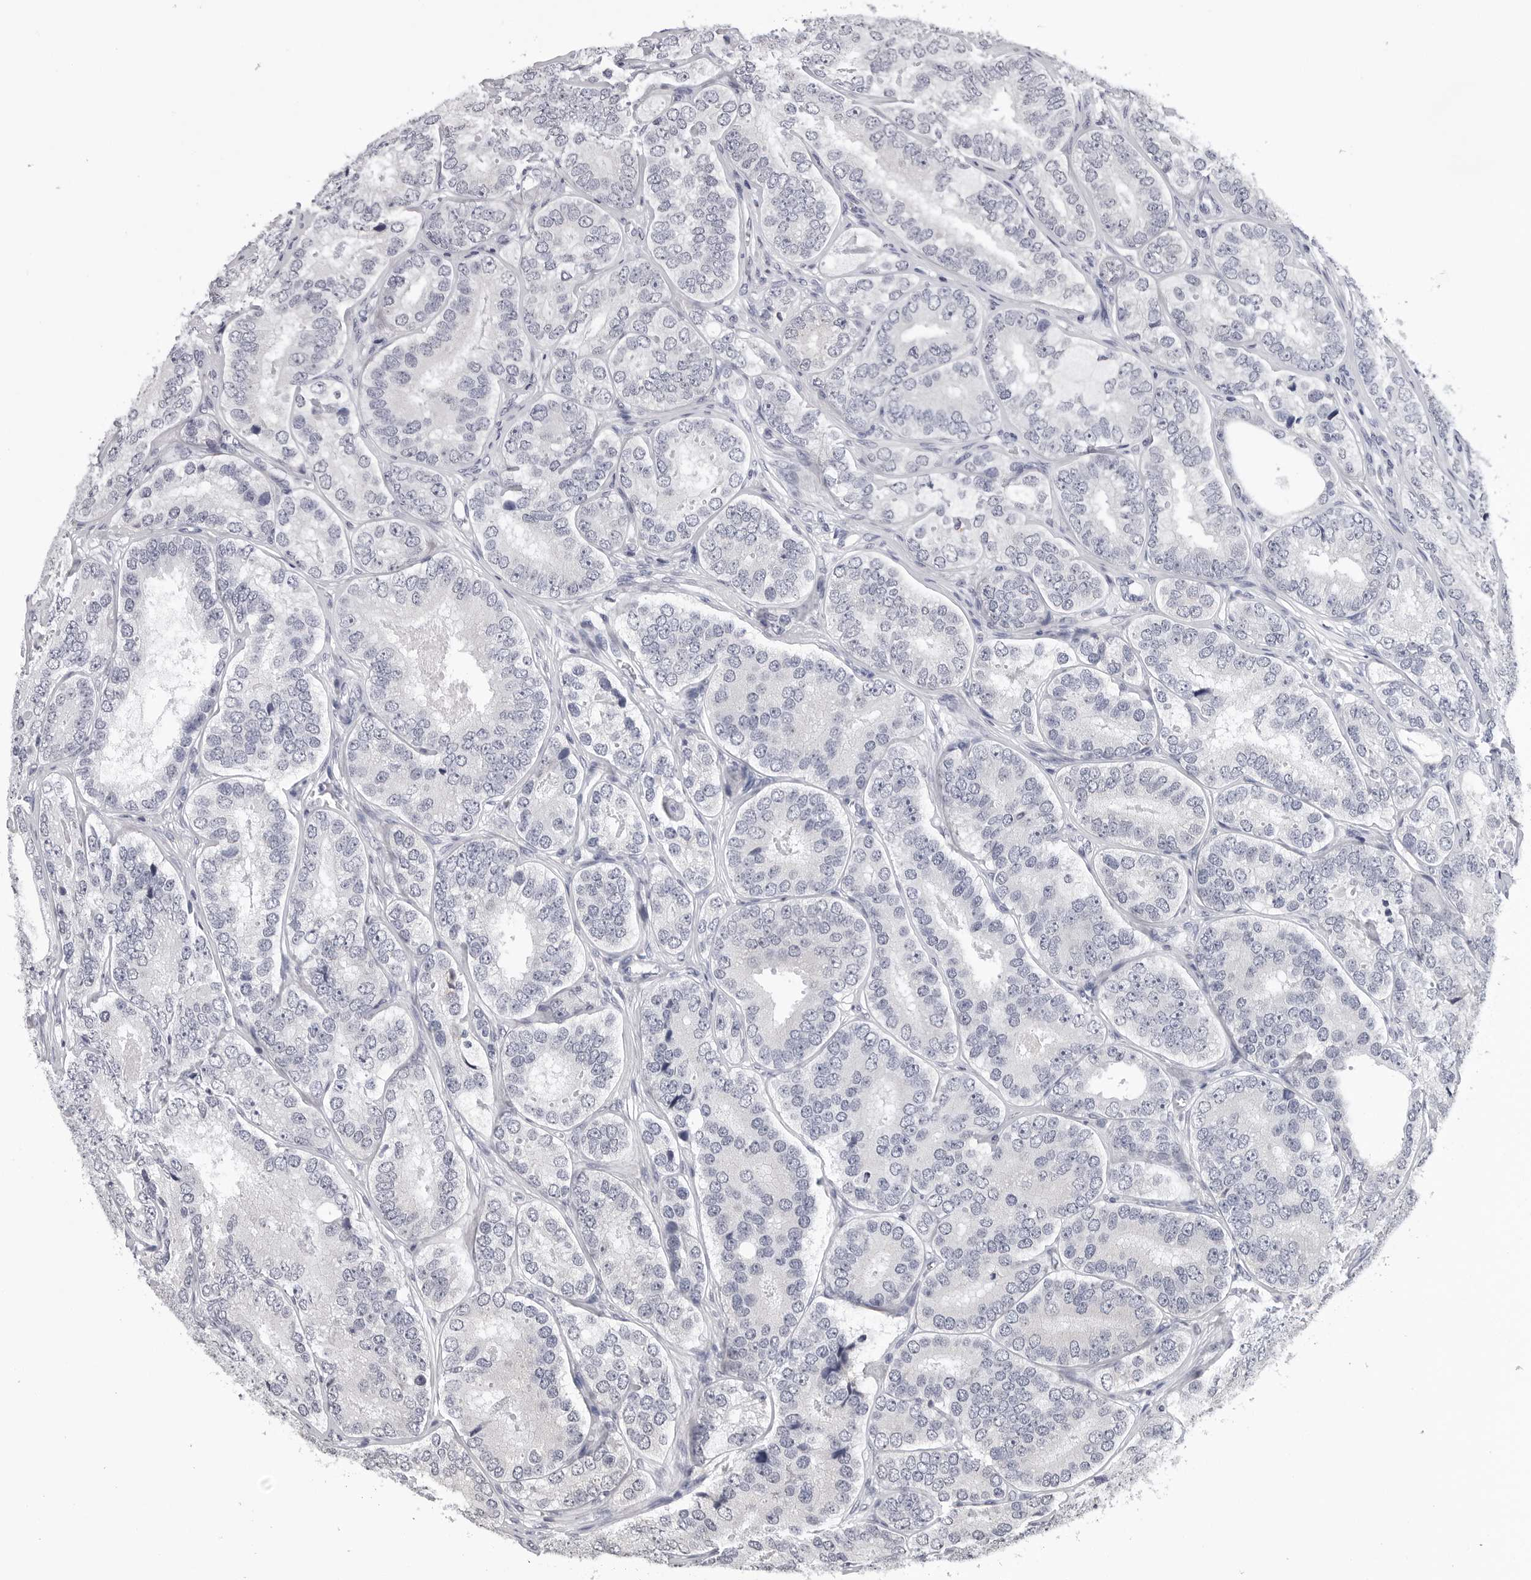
{"staining": {"intensity": "negative", "quantity": "none", "location": "none"}, "tissue": "prostate cancer", "cell_type": "Tumor cells", "image_type": "cancer", "snomed": [{"axis": "morphology", "description": "Adenocarcinoma, High grade"}, {"axis": "topography", "description": "Prostate"}], "caption": "A high-resolution photomicrograph shows IHC staining of prostate adenocarcinoma (high-grade), which displays no significant positivity in tumor cells.", "gene": "CDK20", "patient": {"sex": "male", "age": 56}}